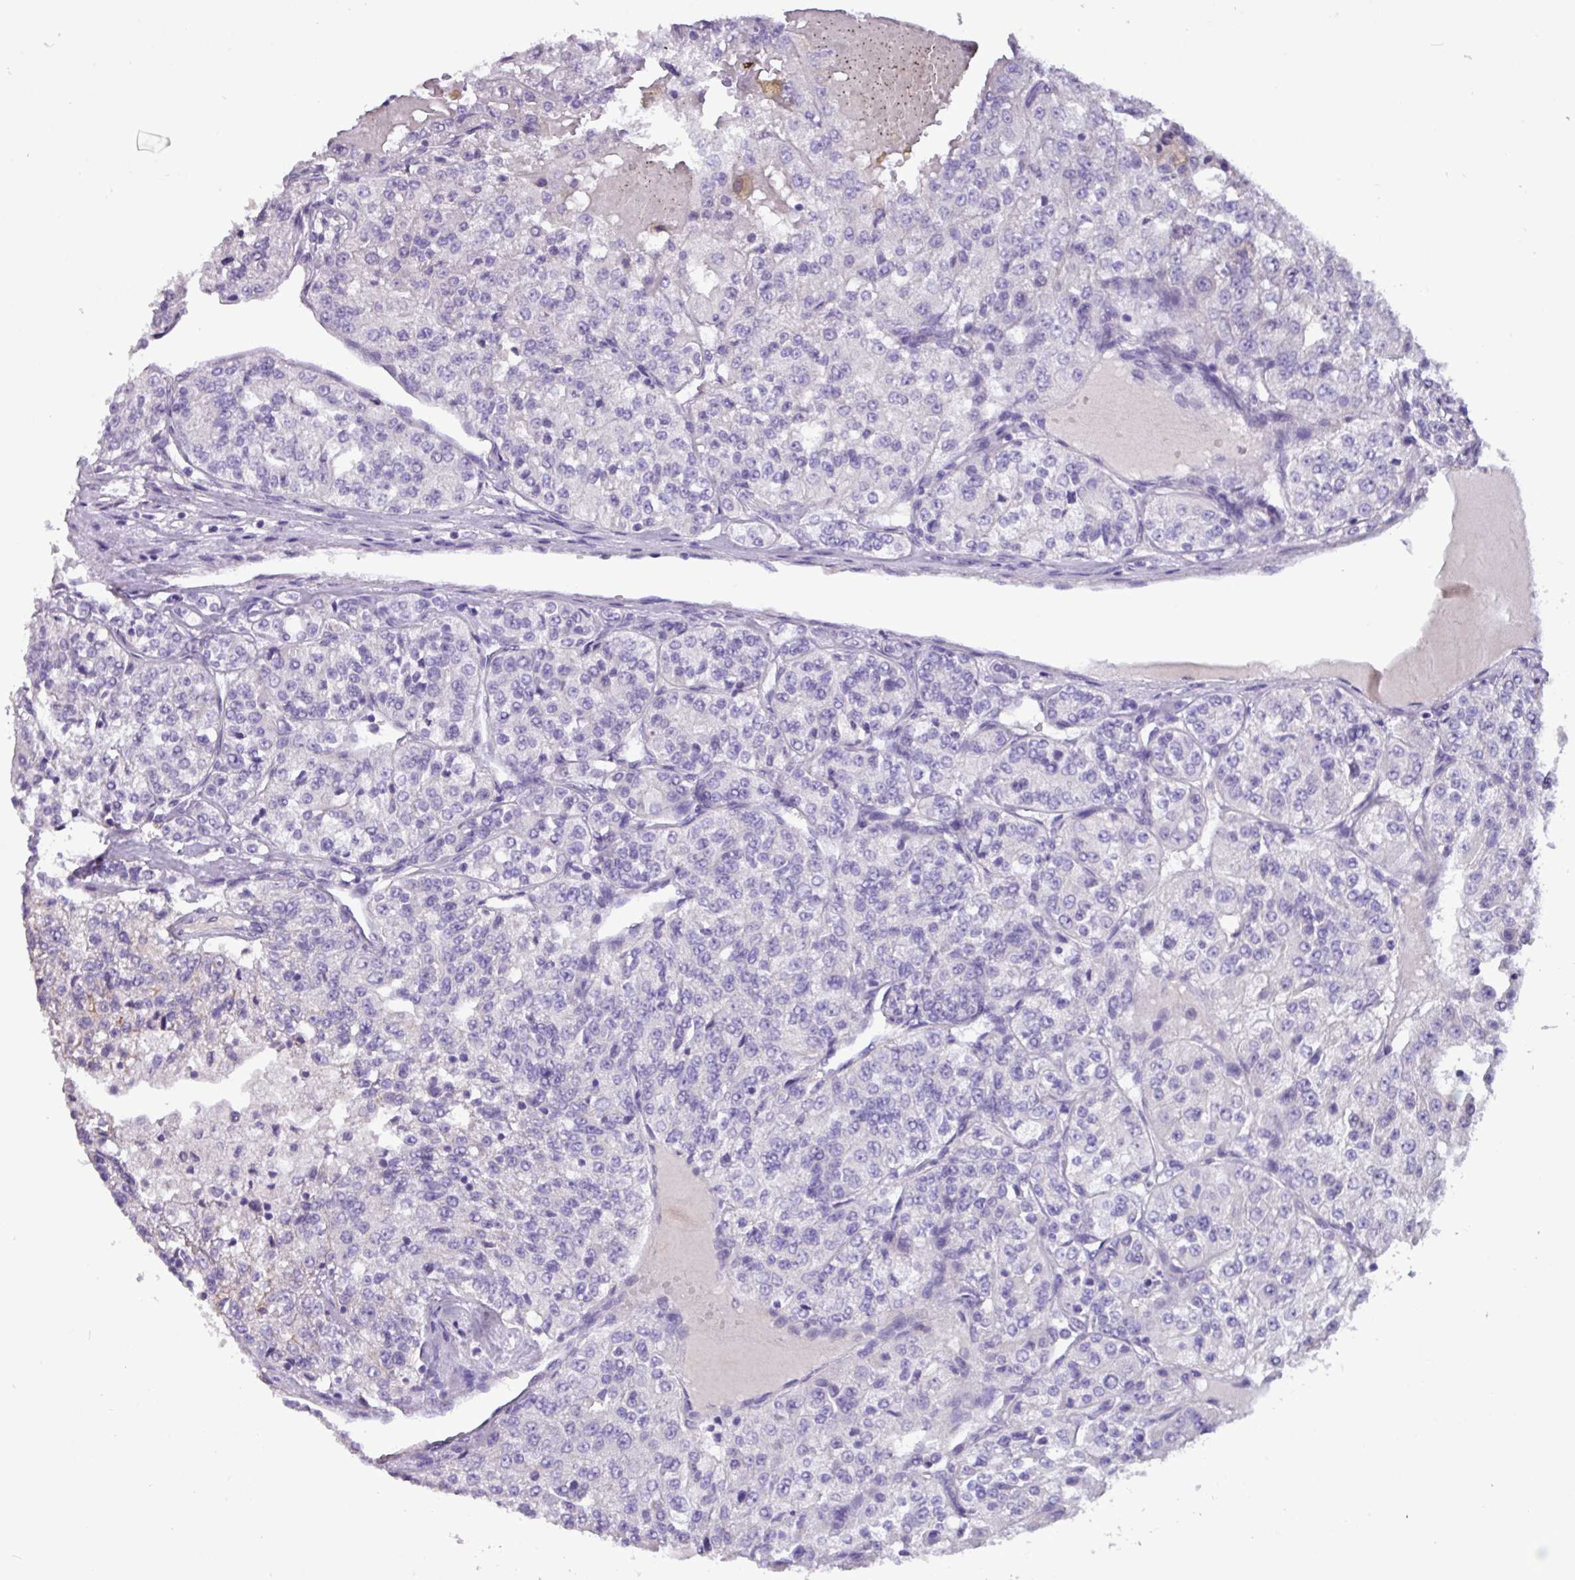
{"staining": {"intensity": "negative", "quantity": "none", "location": "none"}, "tissue": "renal cancer", "cell_type": "Tumor cells", "image_type": "cancer", "snomed": [{"axis": "morphology", "description": "Adenocarcinoma, NOS"}, {"axis": "topography", "description": "Kidney"}], "caption": "IHC of renal cancer displays no positivity in tumor cells.", "gene": "EPCAM", "patient": {"sex": "female", "age": 63}}